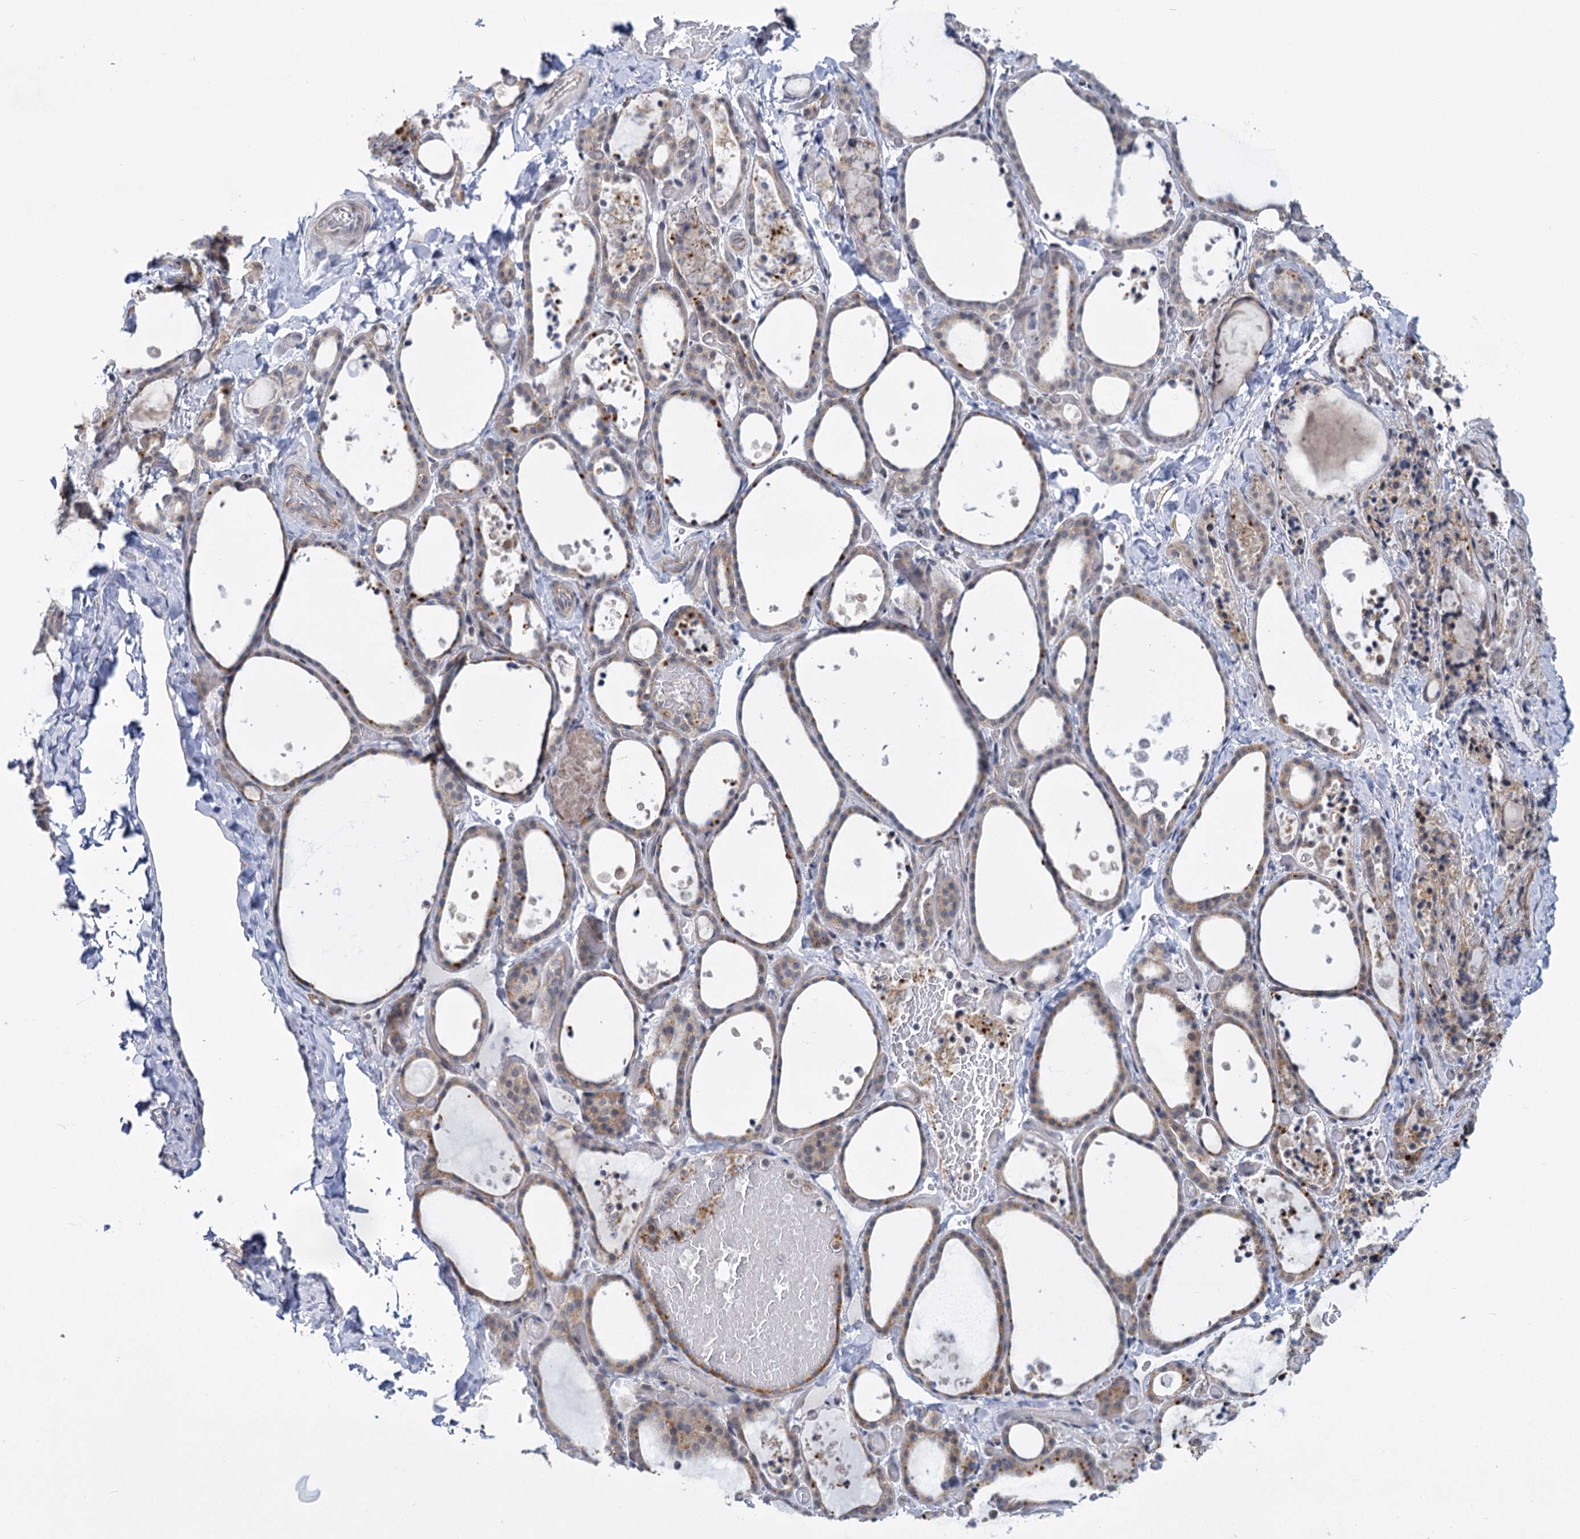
{"staining": {"intensity": "moderate", "quantity": "<25%", "location": "cytoplasmic/membranous"}, "tissue": "thyroid gland", "cell_type": "Glandular cells", "image_type": "normal", "snomed": [{"axis": "morphology", "description": "Normal tissue, NOS"}, {"axis": "topography", "description": "Thyroid gland"}], "caption": "The photomicrograph shows staining of benign thyroid gland, revealing moderate cytoplasmic/membranous protein staining (brown color) within glandular cells. (brown staining indicates protein expression, while blue staining denotes nuclei).", "gene": "MBLAC2", "patient": {"sex": "female", "age": 44}}